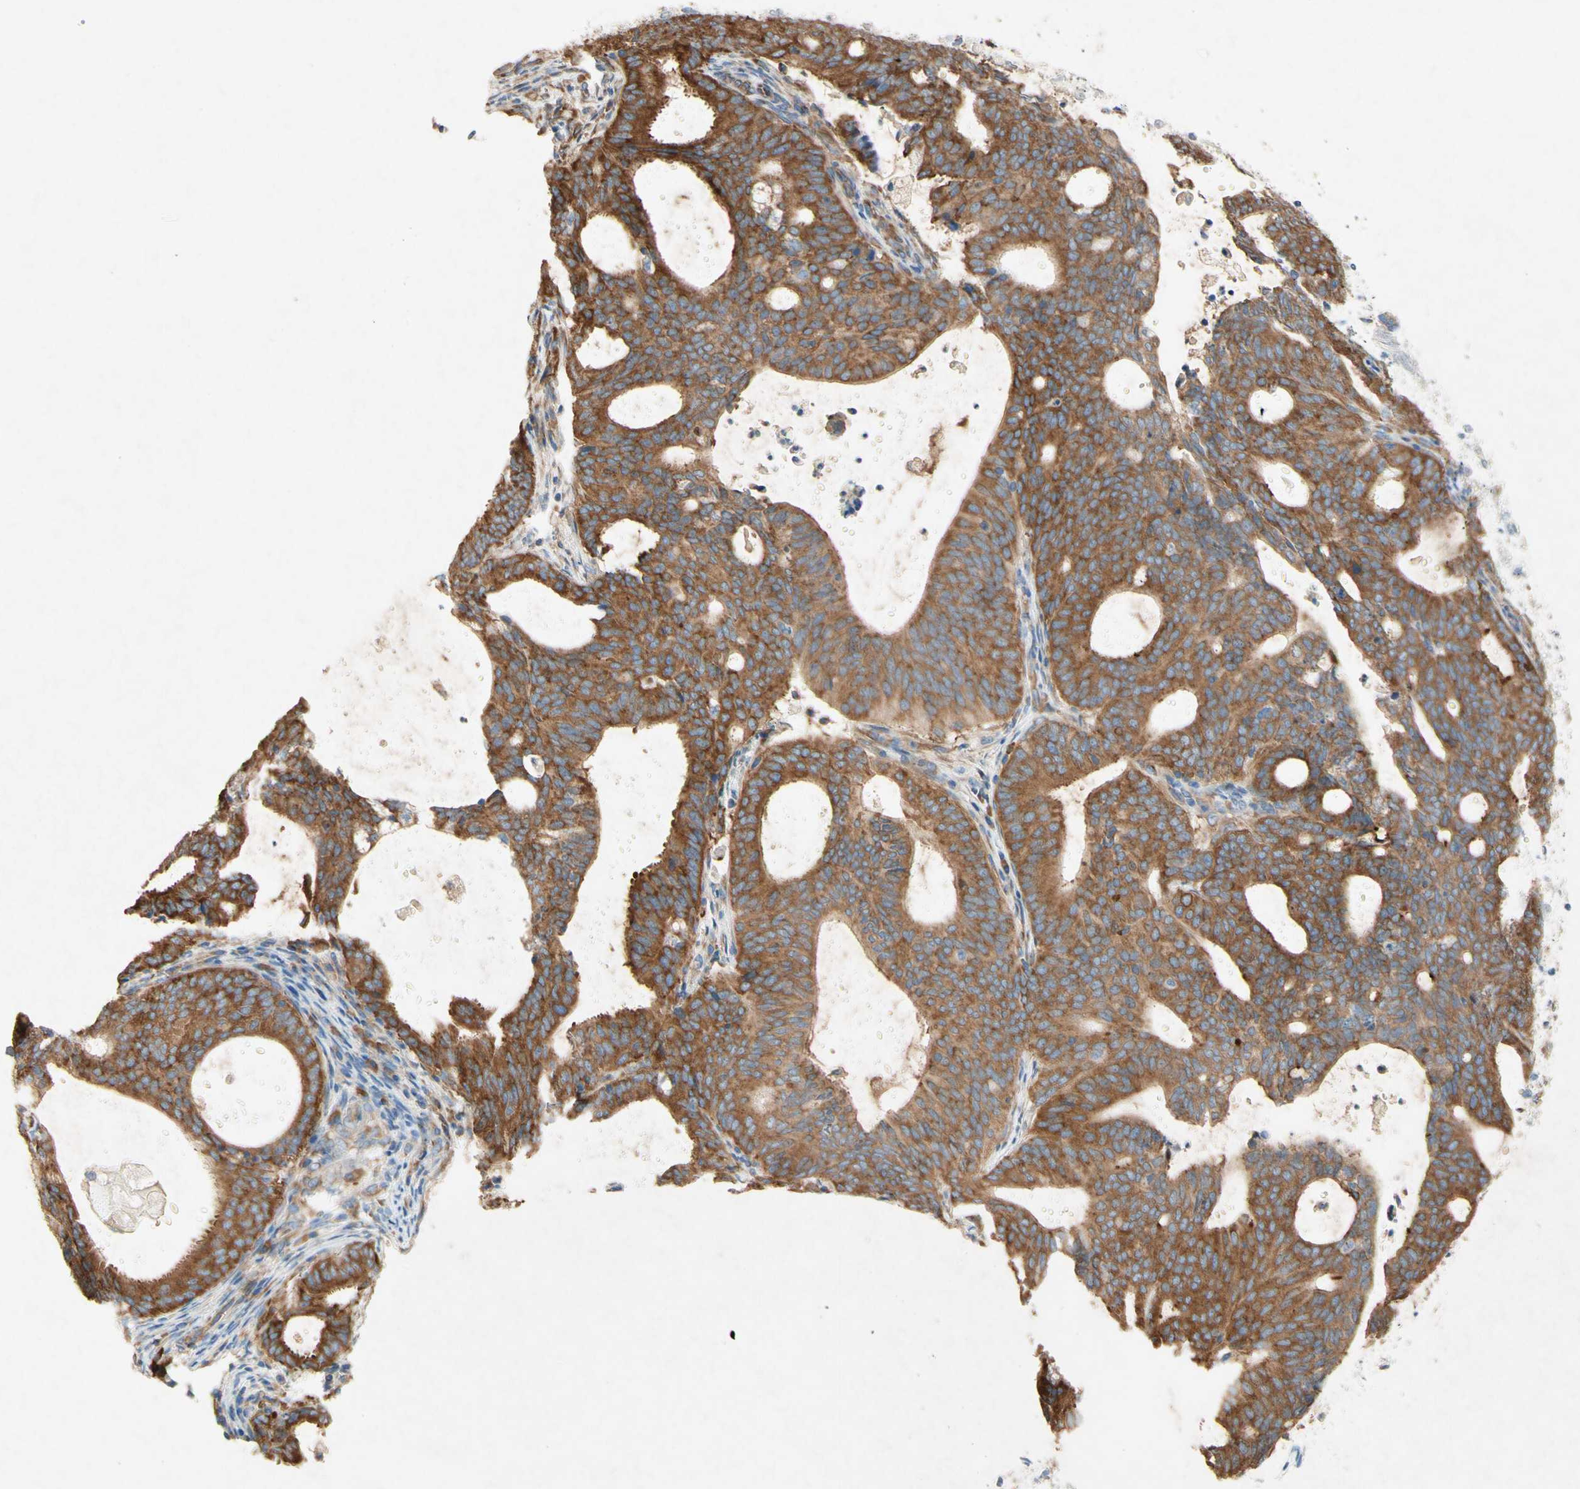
{"staining": {"intensity": "moderate", "quantity": ">75%", "location": "cytoplasmic/membranous"}, "tissue": "endometrial cancer", "cell_type": "Tumor cells", "image_type": "cancer", "snomed": [{"axis": "morphology", "description": "Adenocarcinoma, NOS"}, {"axis": "topography", "description": "Uterus"}], "caption": "IHC histopathology image of neoplastic tissue: human endometrial cancer (adenocarcinoma) stained using immunohistochemistry reveals medium levels of moderate protein expression localized specifically in the cytoplasmic/membranous of tumor cells, appearing as a cytoplasmic/membranous brown color.", "gene": "PABPC1", "patient": {"sex": "female", "age": 83}}